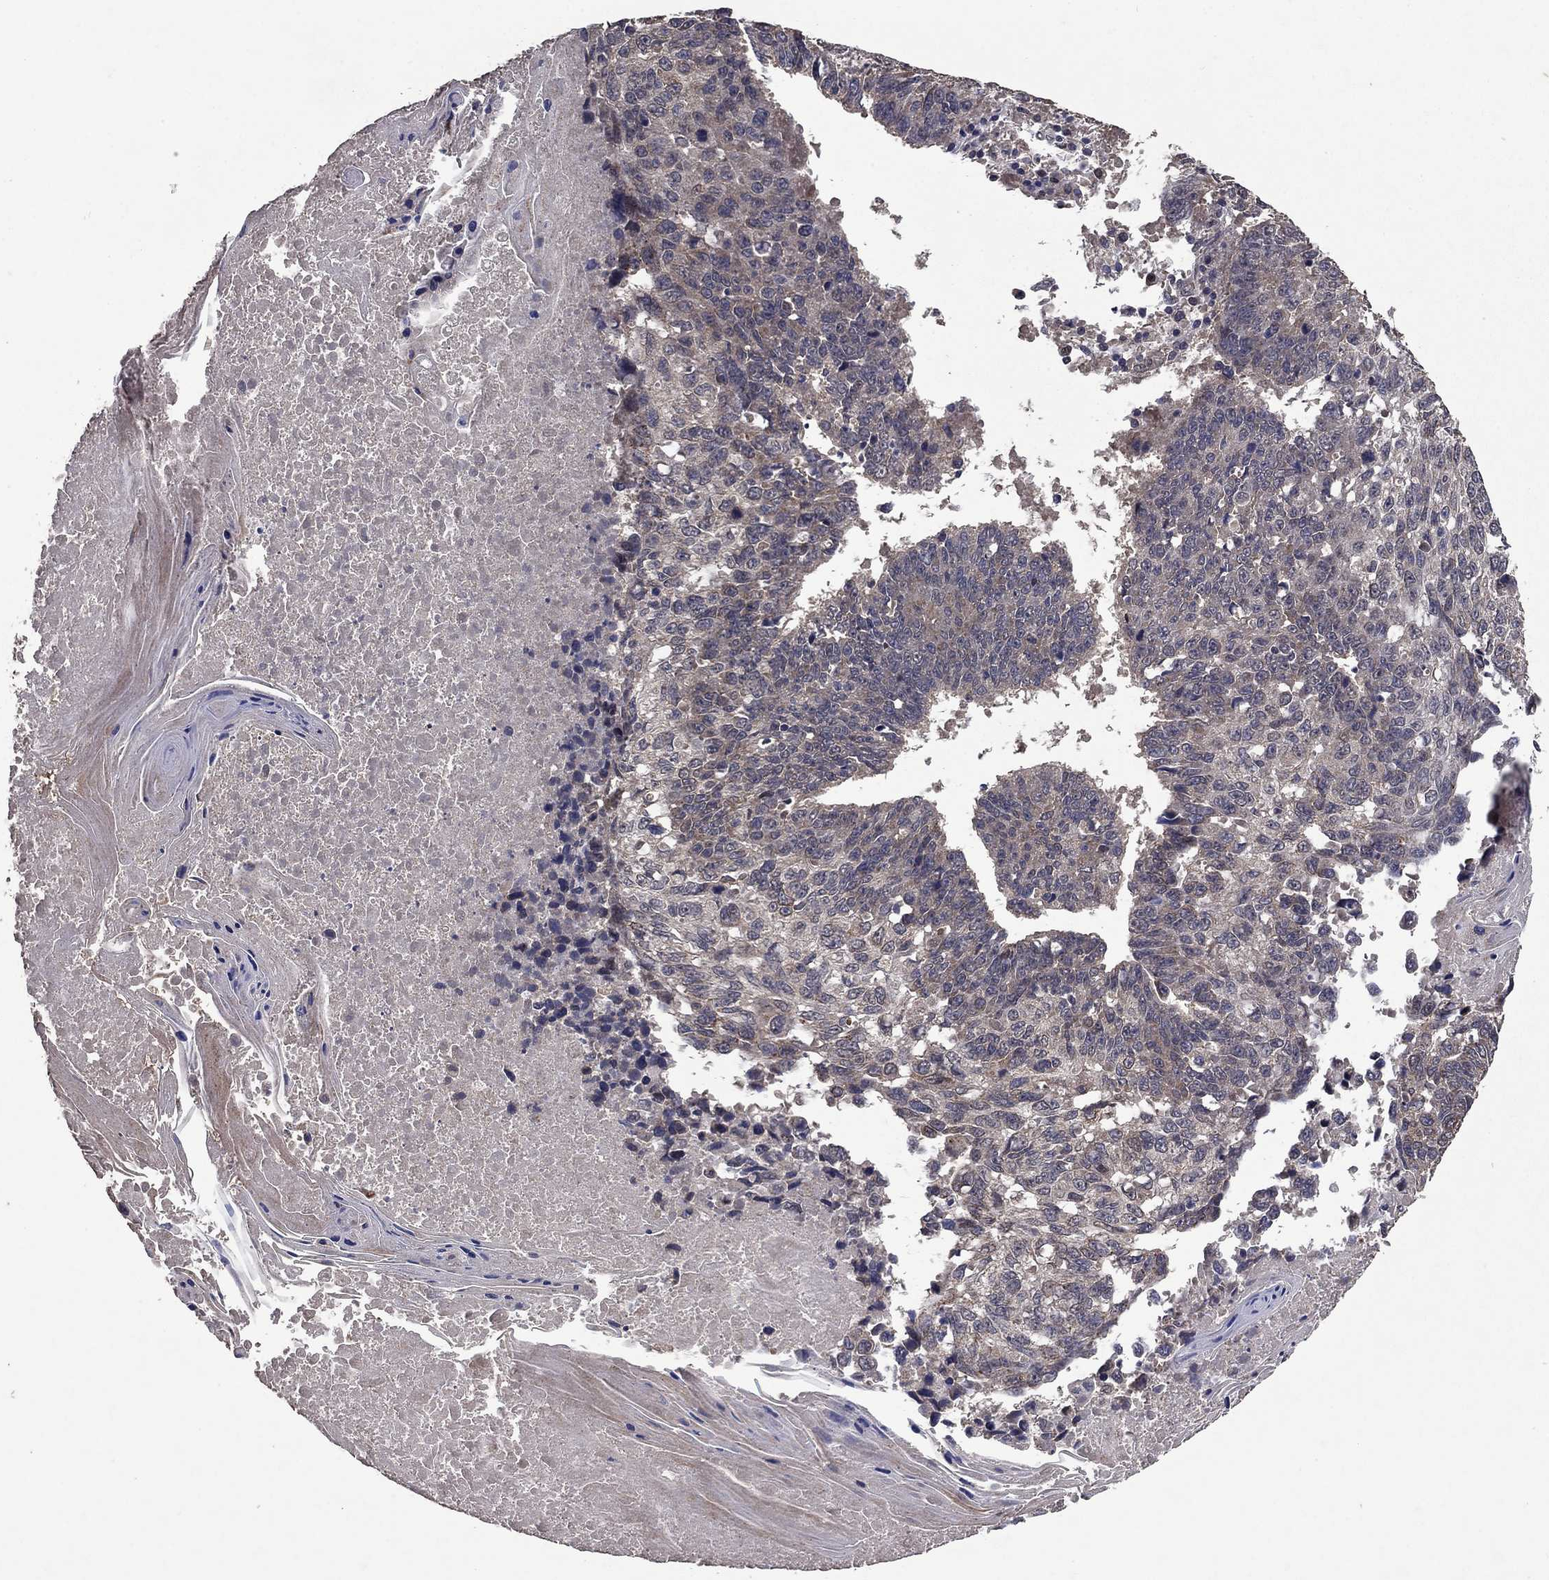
{"staining": {"intensity": "moderate", "quantity": "<25%", "location": "cytoplasmic/membranous"}, "tissue": "lung cancer", "cell_type": "Tumor cells", "image_type": "cancer", "snomed": [{"axis": "morphology", "description": "Squamous cell carcinoma, NOS"}, {"axis": "topography", "description": "Lung"}], "caption": "Moderate cytoplasmic/membranous expression is appreciated in approximately <25% of tumor cells in lung cancer (squamous cell carcinoma).", "gene": "DHRS1", "patient": {"sex": "male", "age": 73}}